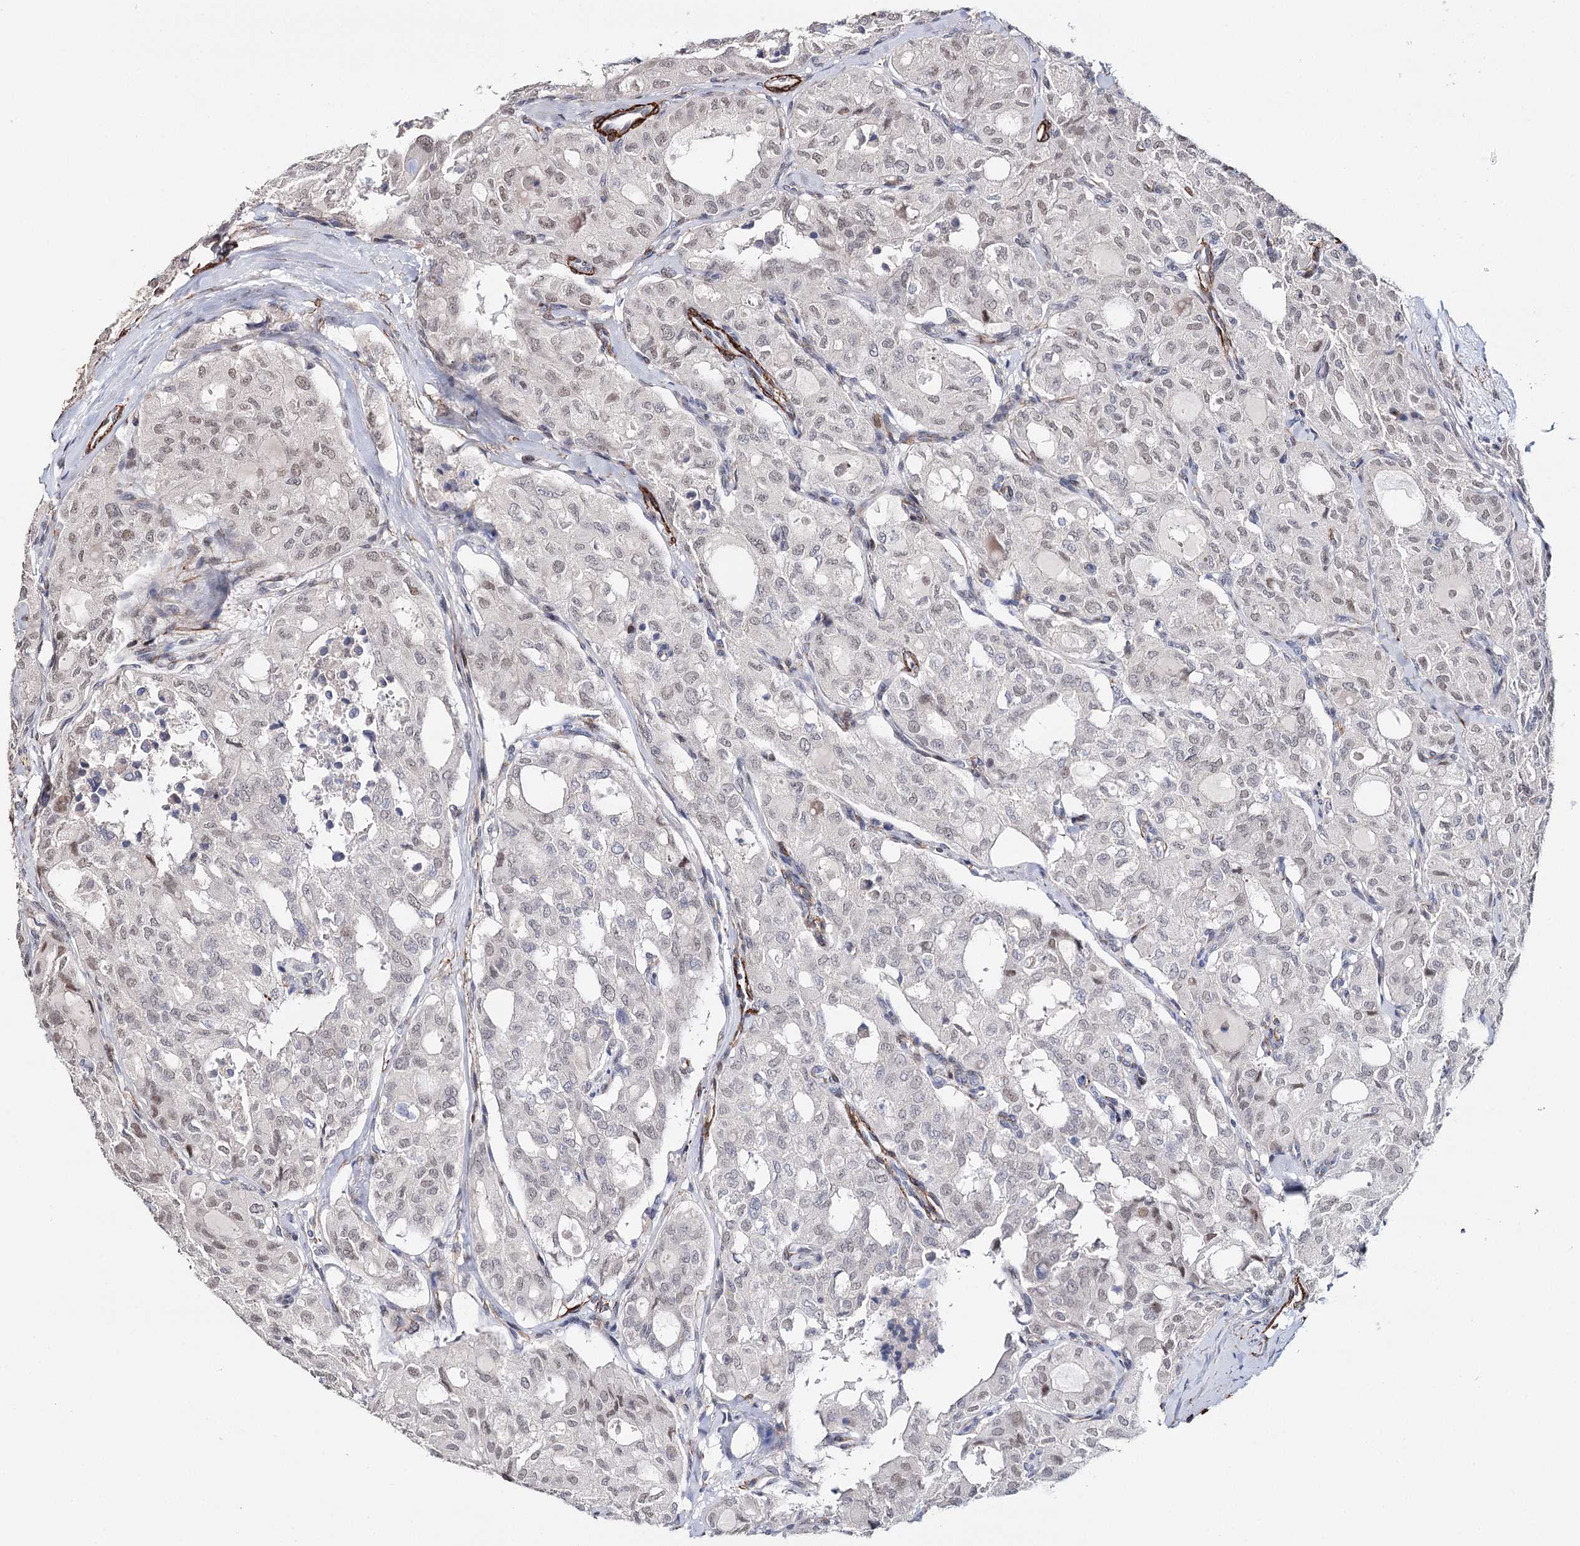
{"staining": {"intensity": "weak", "quantity": "<25%", "location": "nuclear"}, "tissue": "thyroid cancer", "cell_type": "Tumor cells", "image_type": "cancer", "snomed": [{"axis": "morphology", "description": "Follicular adenoma carcinoma, NOS"}, {"axis": "topography", "description": "Thyroid gland"}], "caption": "Tumor cells are negative for protein expression in human thyroid cancer. (Brightfield microscopy of DAB immunohistochemistry at high magnification).", "gene": "CFAP46", "patient": {"sex": "male", "age": 75}}